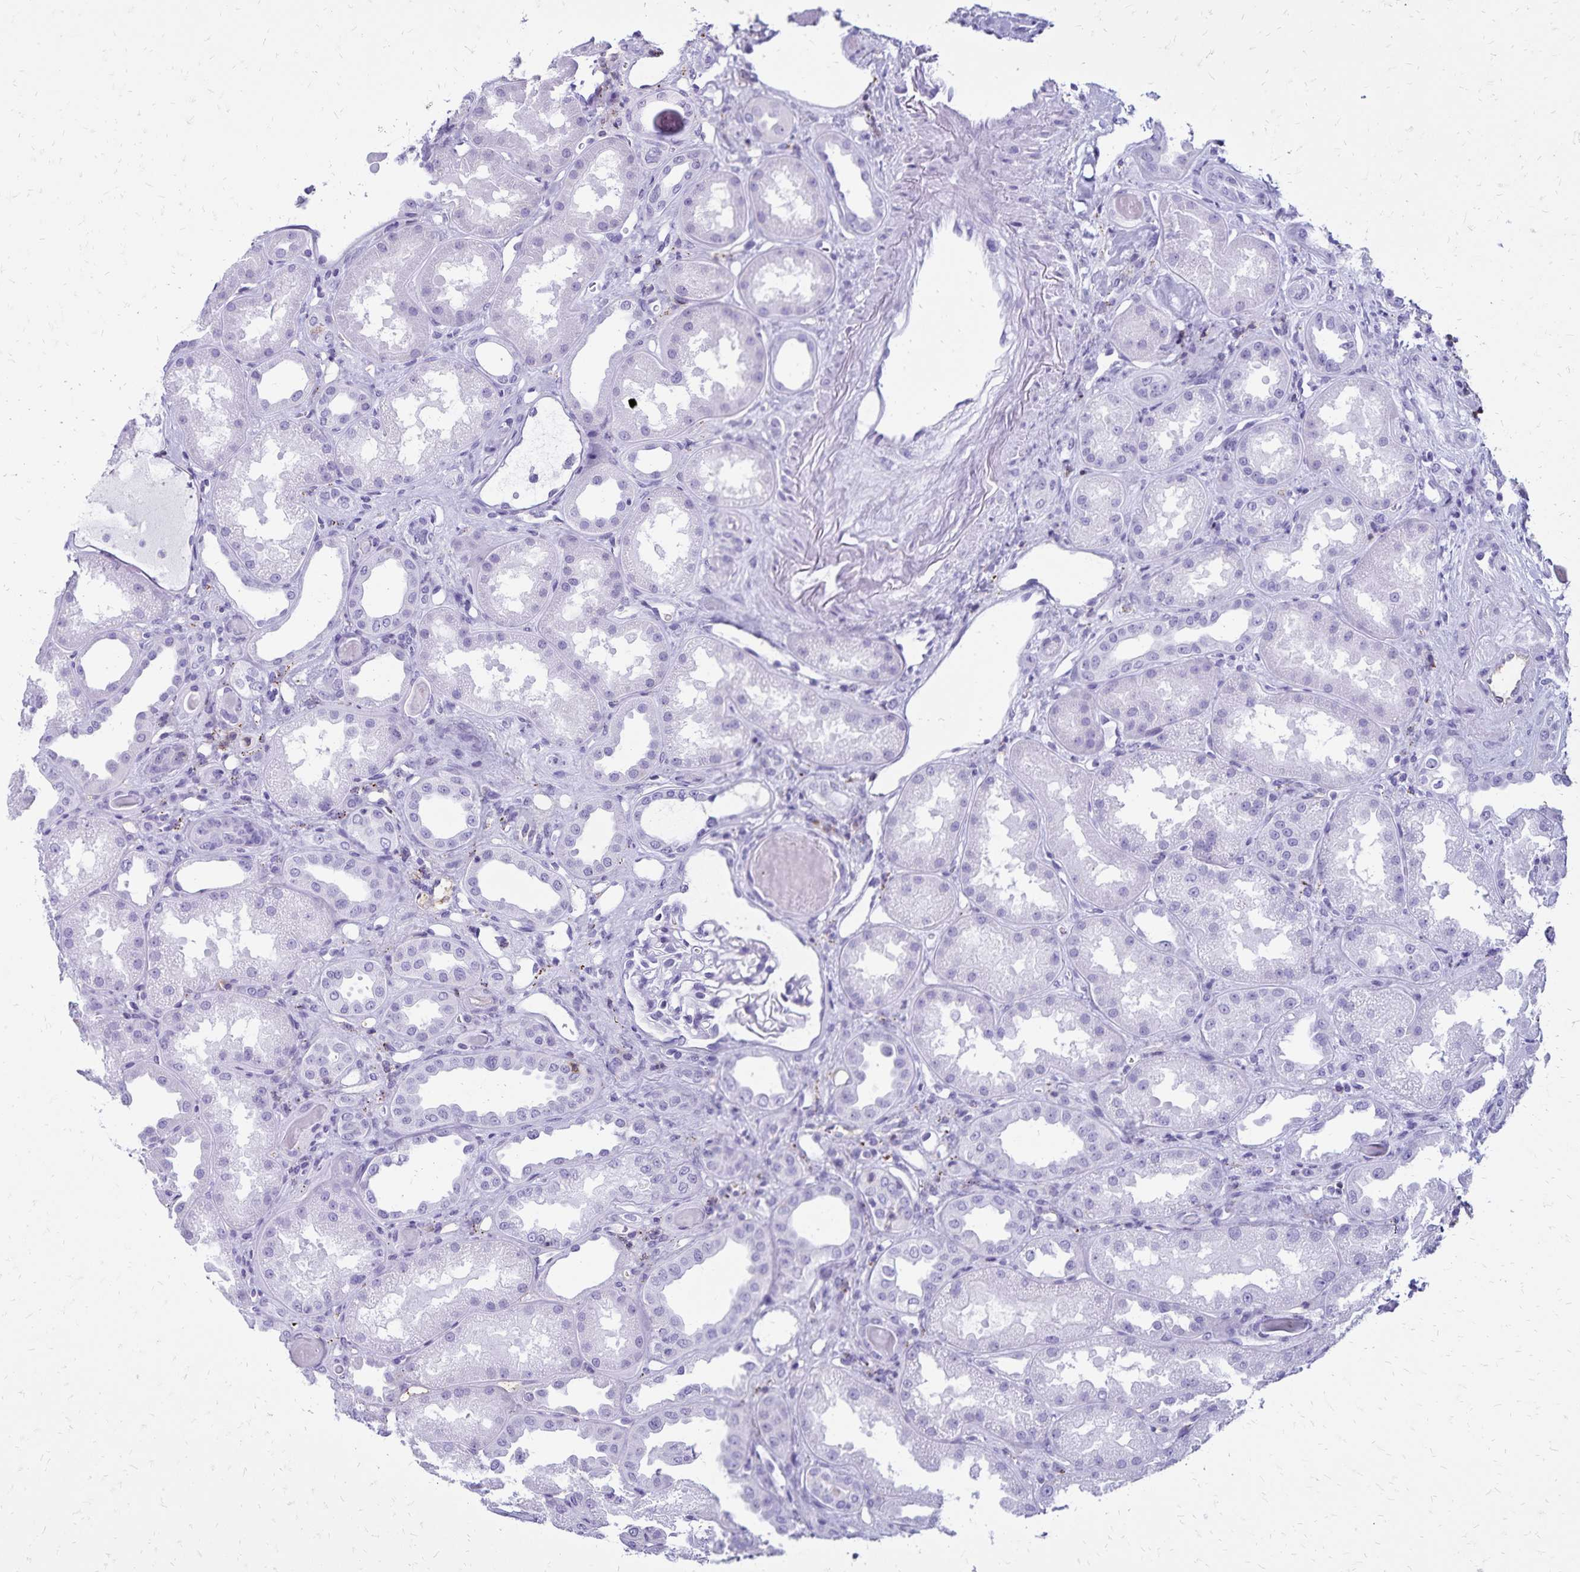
{"staining": {"intensity": "negative", "quantity": "none", "location": "none"}, "tissue": "kidney", "cell_type": "Cells in glomeruli", "image_type": "normal", "snomed": [{"axis": "morphology", "description": "Normal tissue, NOS"}, {"axis": "topography", "description": "Kidney"}], "caption": "The micrograph reveals no staining of cells in glomeruli in normal kidney.", "gene": "CD27", "patient": {"sex": "male", "age": 61}}